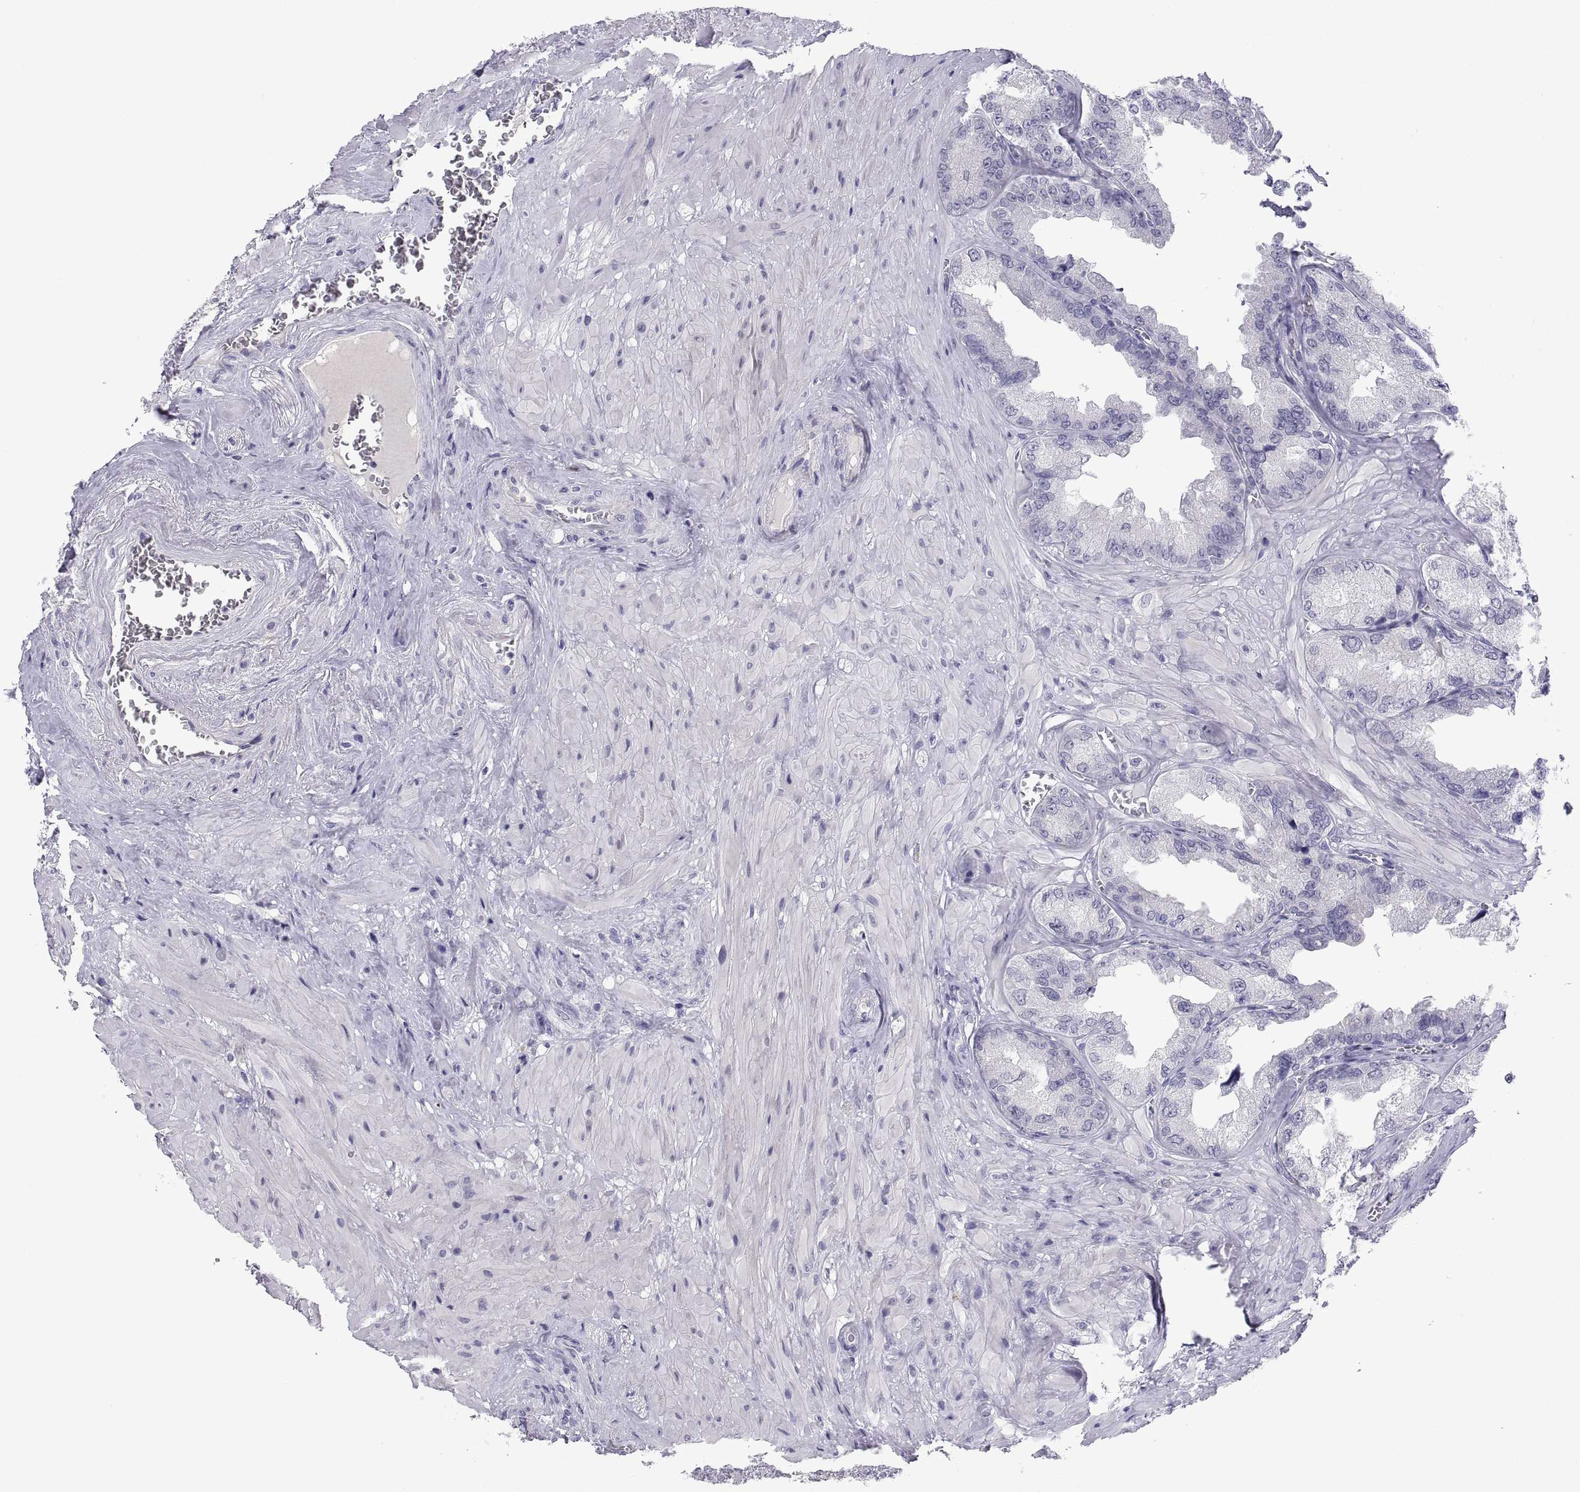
{"staining": {"intensity": "negative", "quantity": "none", "location": "none"}, "tissue": "seminal vesicle", "cell_type": "Glandular cells", "image_type": "normal", "snomed": [{"axis": "morphology", "description": "Normal tissue, NOS"}, {"axis": "topography", "description": "Seminal veicle"}], "caption": "Immunohistochemistry (IHC) image of unremarkable human seminal vesicle stained for a protein (brown), which demonstrates no positivity in glandular cells.", "gene": "TEX13A", "patient": {"sex": "male", "age": 72}}